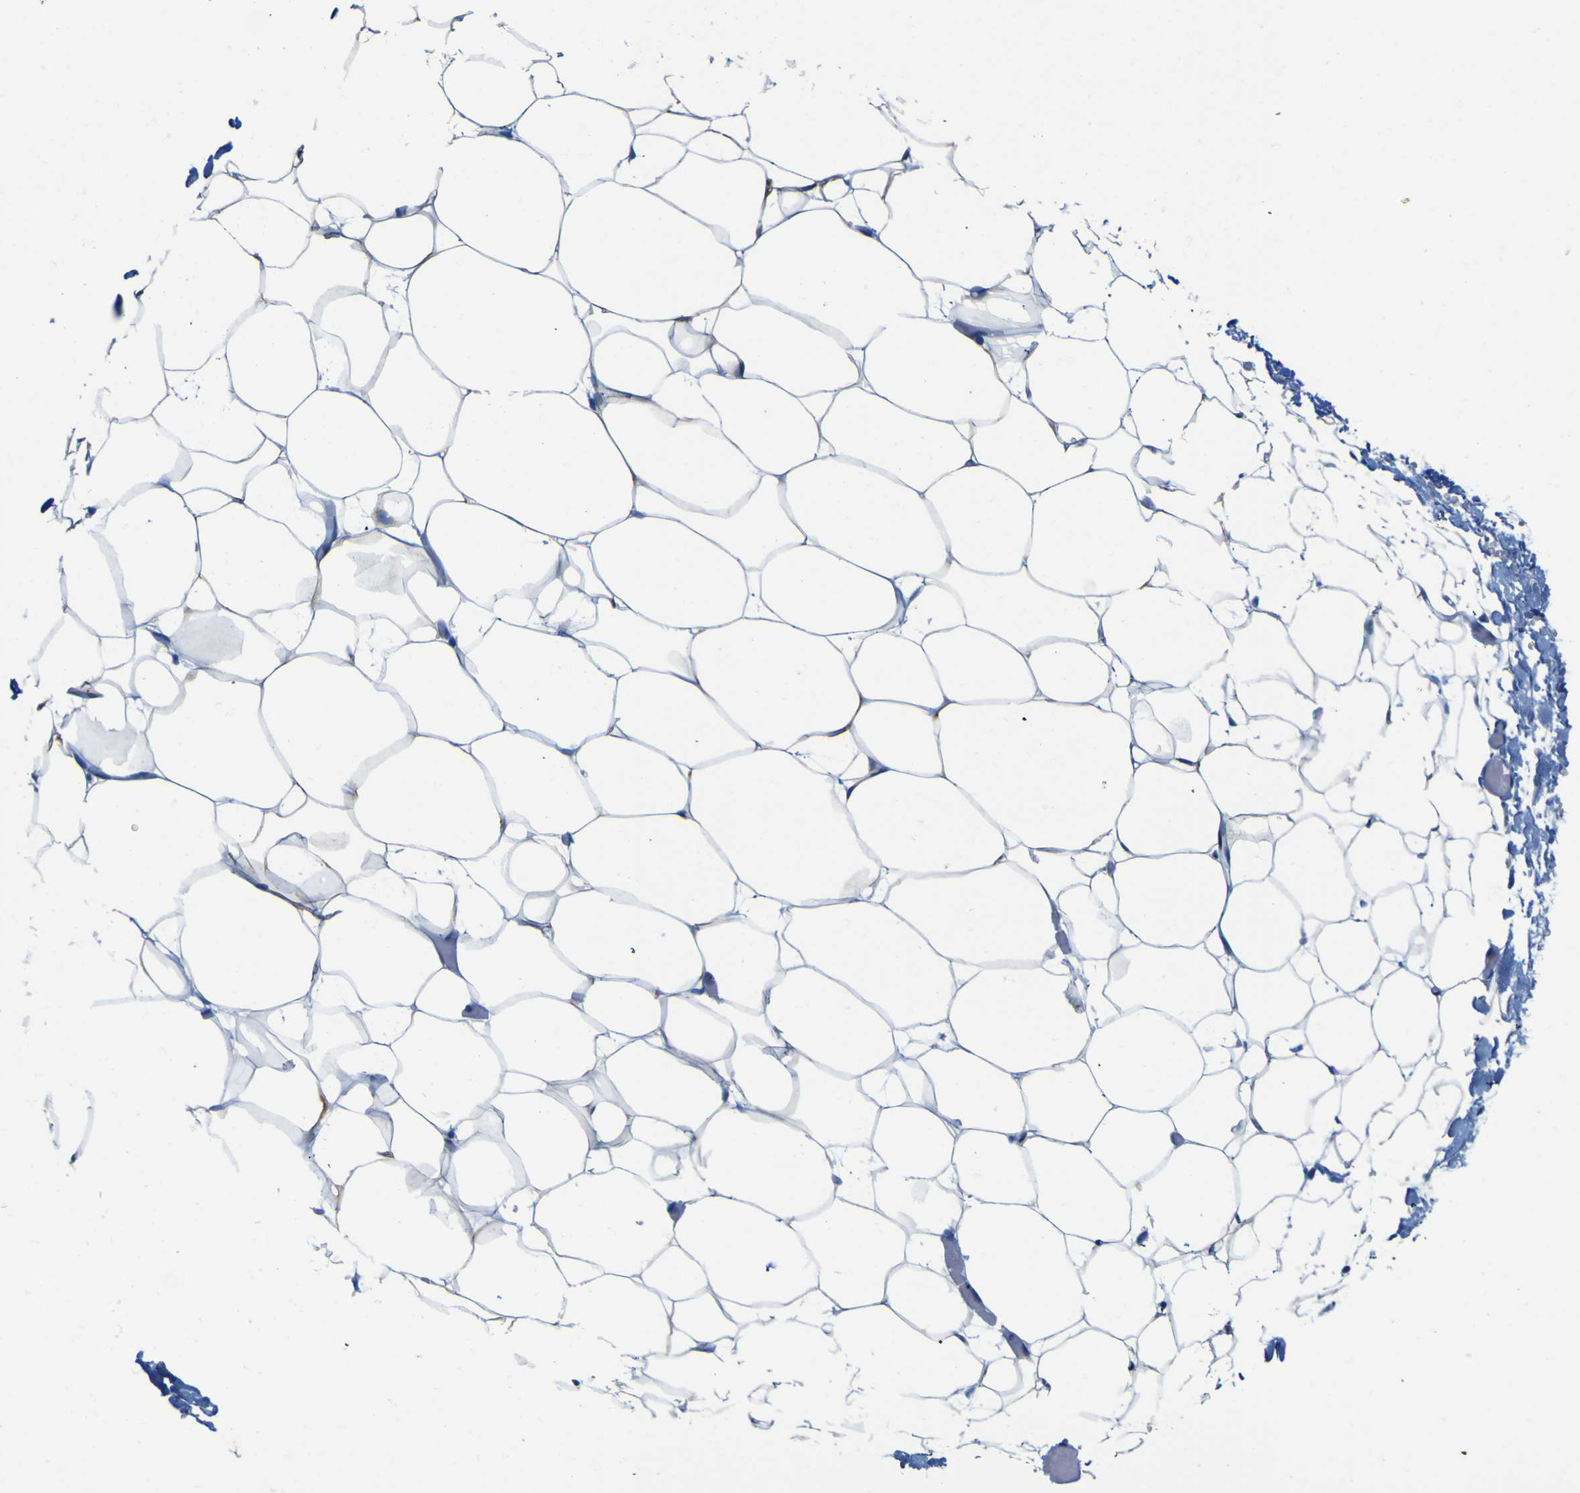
{"staining": {"intensity": "moderate", "quantity": "25%-75%", "location": "cytoplasmic/membranous"}, "tissue": "adipose tissue", "cell_type": "Adipocytes", "image_type": "normal", "snomed": [{"axis": "morphology", "description": "Normal tissue, NOS"}, {"axis": "topography", "description": "Breast"}, {"axis": "topography", "description": "Adipose tissue"}], "caption": "IHC staining of benign adipose tissue, which demonstrates medium levels of moderate cytoplasmic/membranous positivity in about 25%-75% of adipocytes indicating moderate cytoplasmic/membranous protein positivity. The staining was performed using DAB (brown) for protein detection and nuclei were counterstained in hematoxylin (blue).", "gene": "DACH1", "patient": {"sex": "female", "age": 25}}